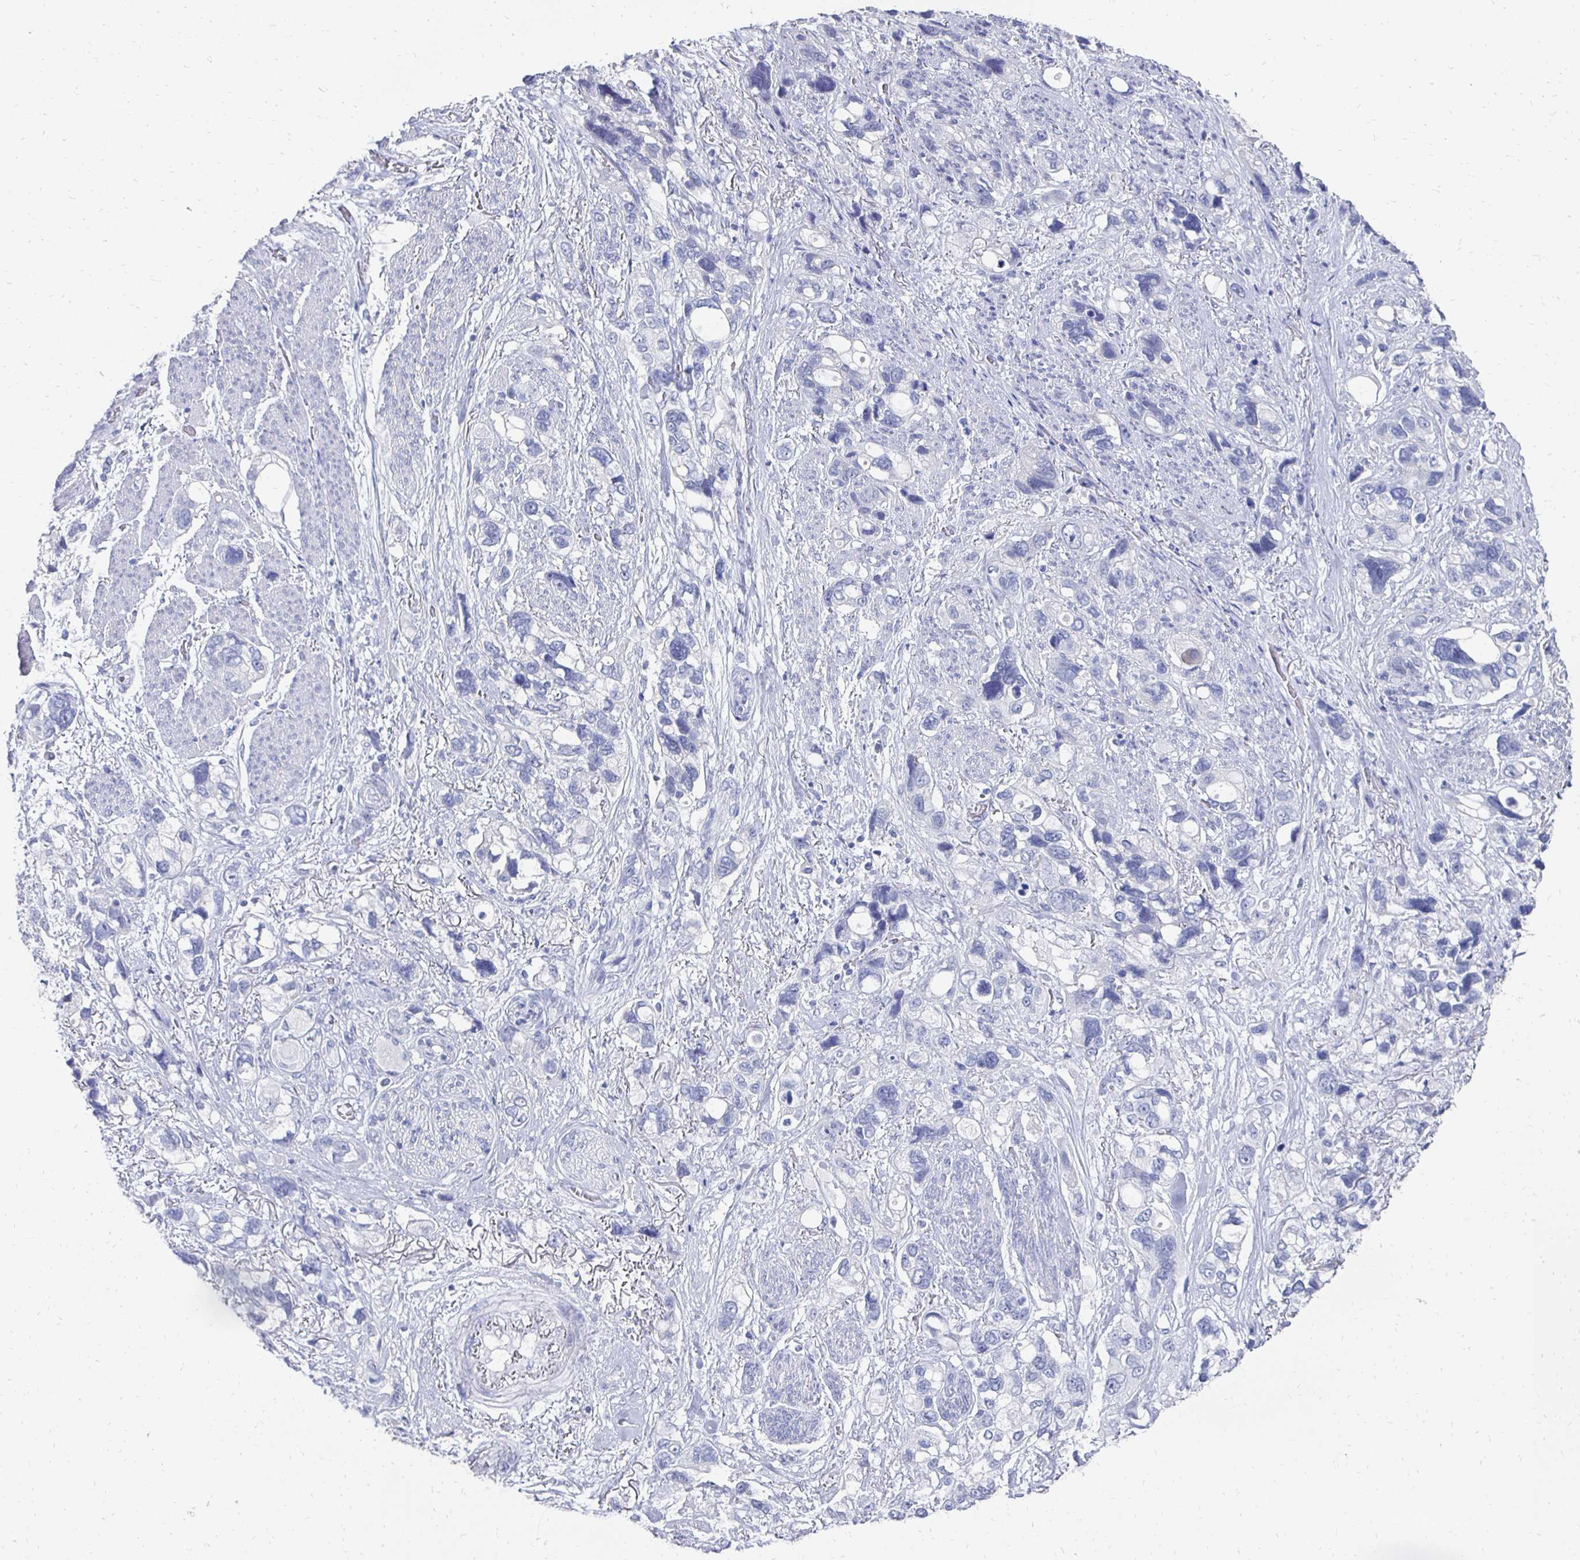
{"staining": {"intensity": "negative", "quantity": "none", "location": "none"}, "tissue": "stomach cancer", "cell_type": "Tumor cells", "image_type": "cancer", "snomed": [{"axis": "morphology", "description": "Adenocarcinoma, NOS"}, {"axis": "topography", "description": "Stomach, upper"}], "caption": "High magnification brightfield microscopy of stomach cancer stained with DAB (3,3'-diaminobenzidine) (brown) and counterstained with hematoxylin (blue): tumor cells show no significant positivity.", "gene": "SYCP3", "patient": {"sex": "female", "age": 81}}